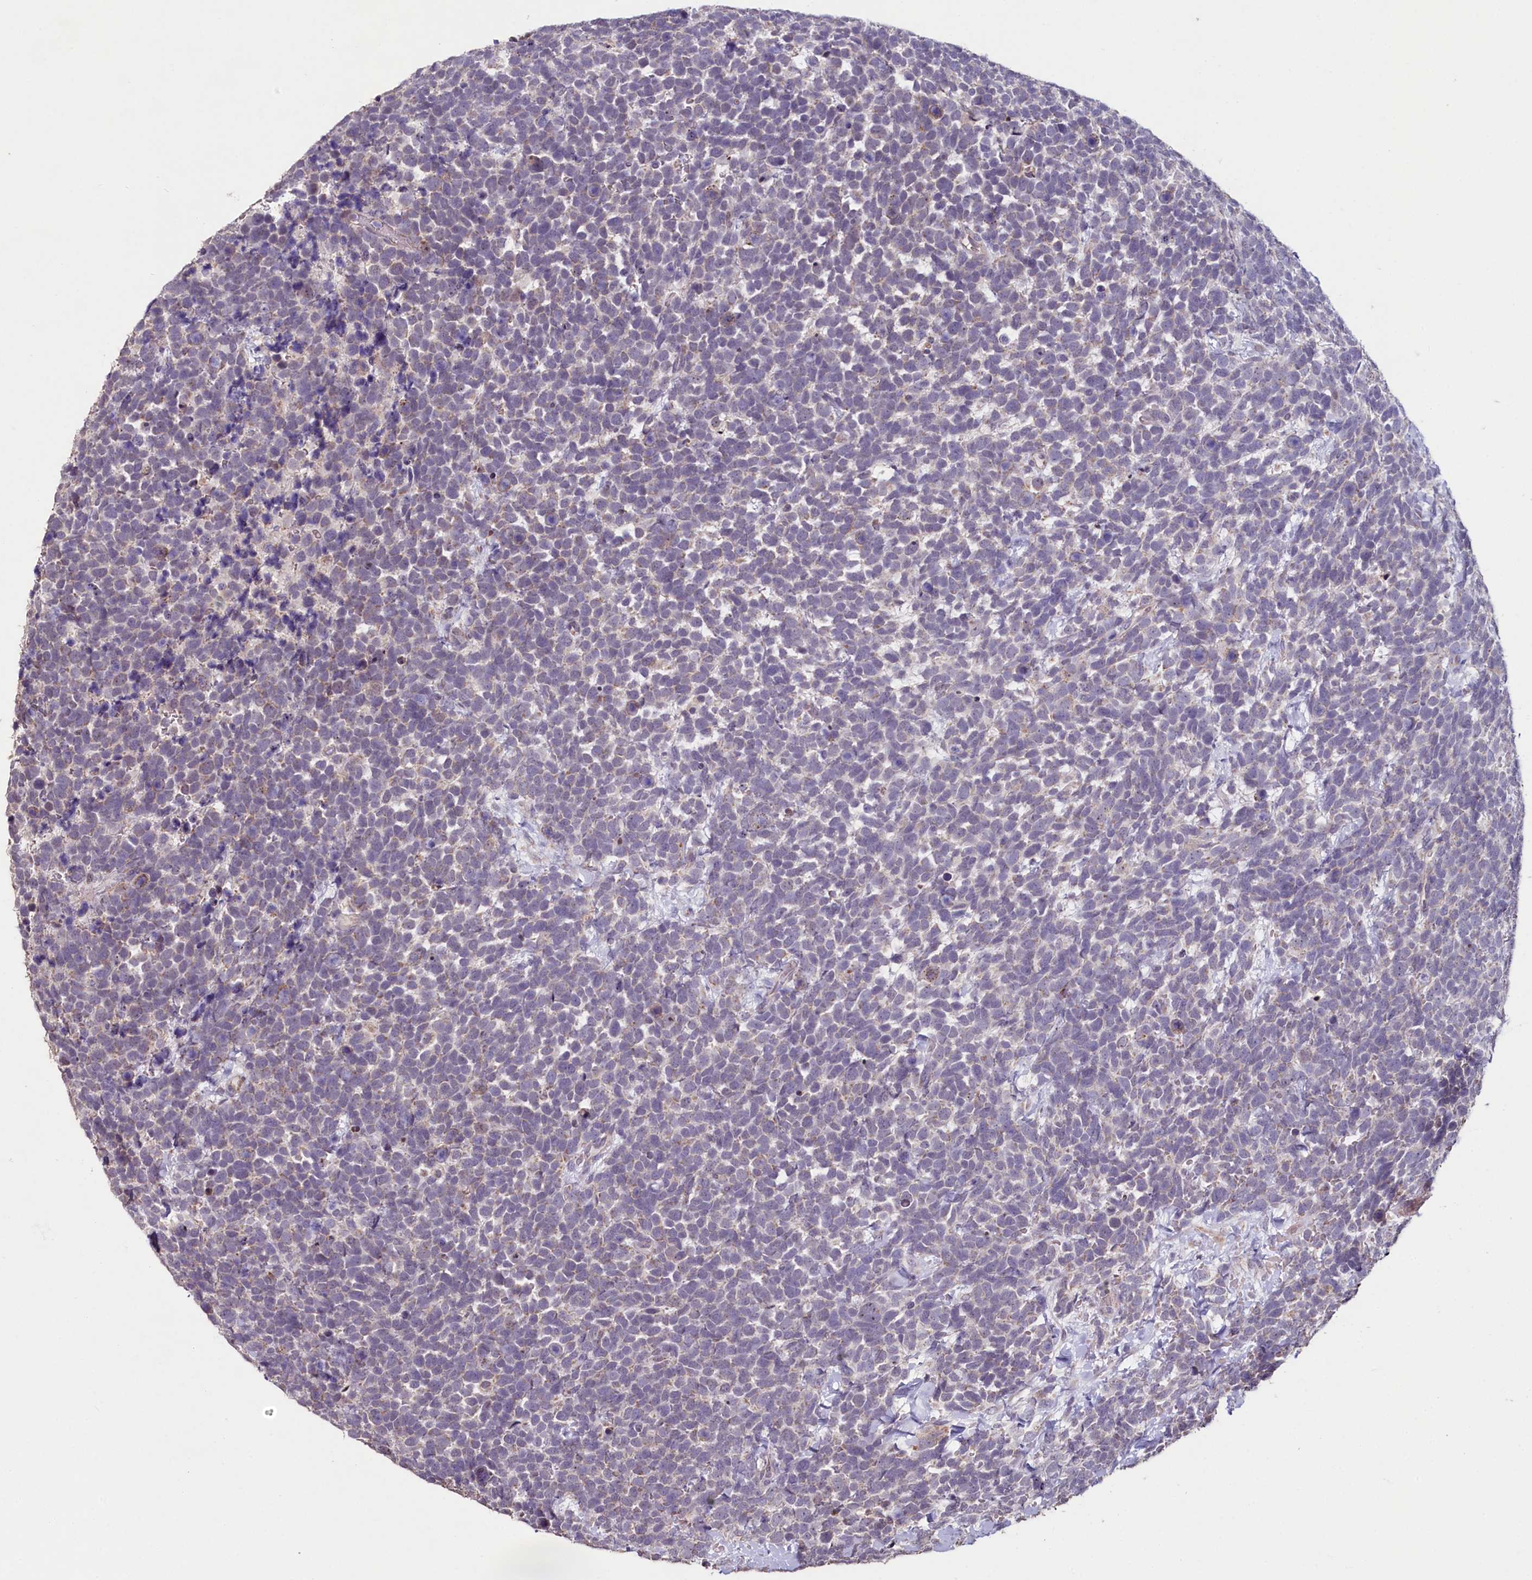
{"staining": {"intensity": "negative", "quantity": "none", "location": "none"}, "tissue": "urothelial cancer", "cell_type": "Tumor cells", "image_type": "cancer", "snomed": [{"axis": "morphology", "description": "Urothelial carcinoma, High grade"}, {"axis": "topography", "description": "Urinary bladder"}], "caption": "Immunohistochemistry (IHC) micrograph of neoplastic tissue: high-grade urothelial carcinoma stained with DAB (3,3'-diaminobenzidine) displays no significant protein staining in tumor cells.", "gene": "PDE6D", "patient": {"sex": "female", "age": 82}}